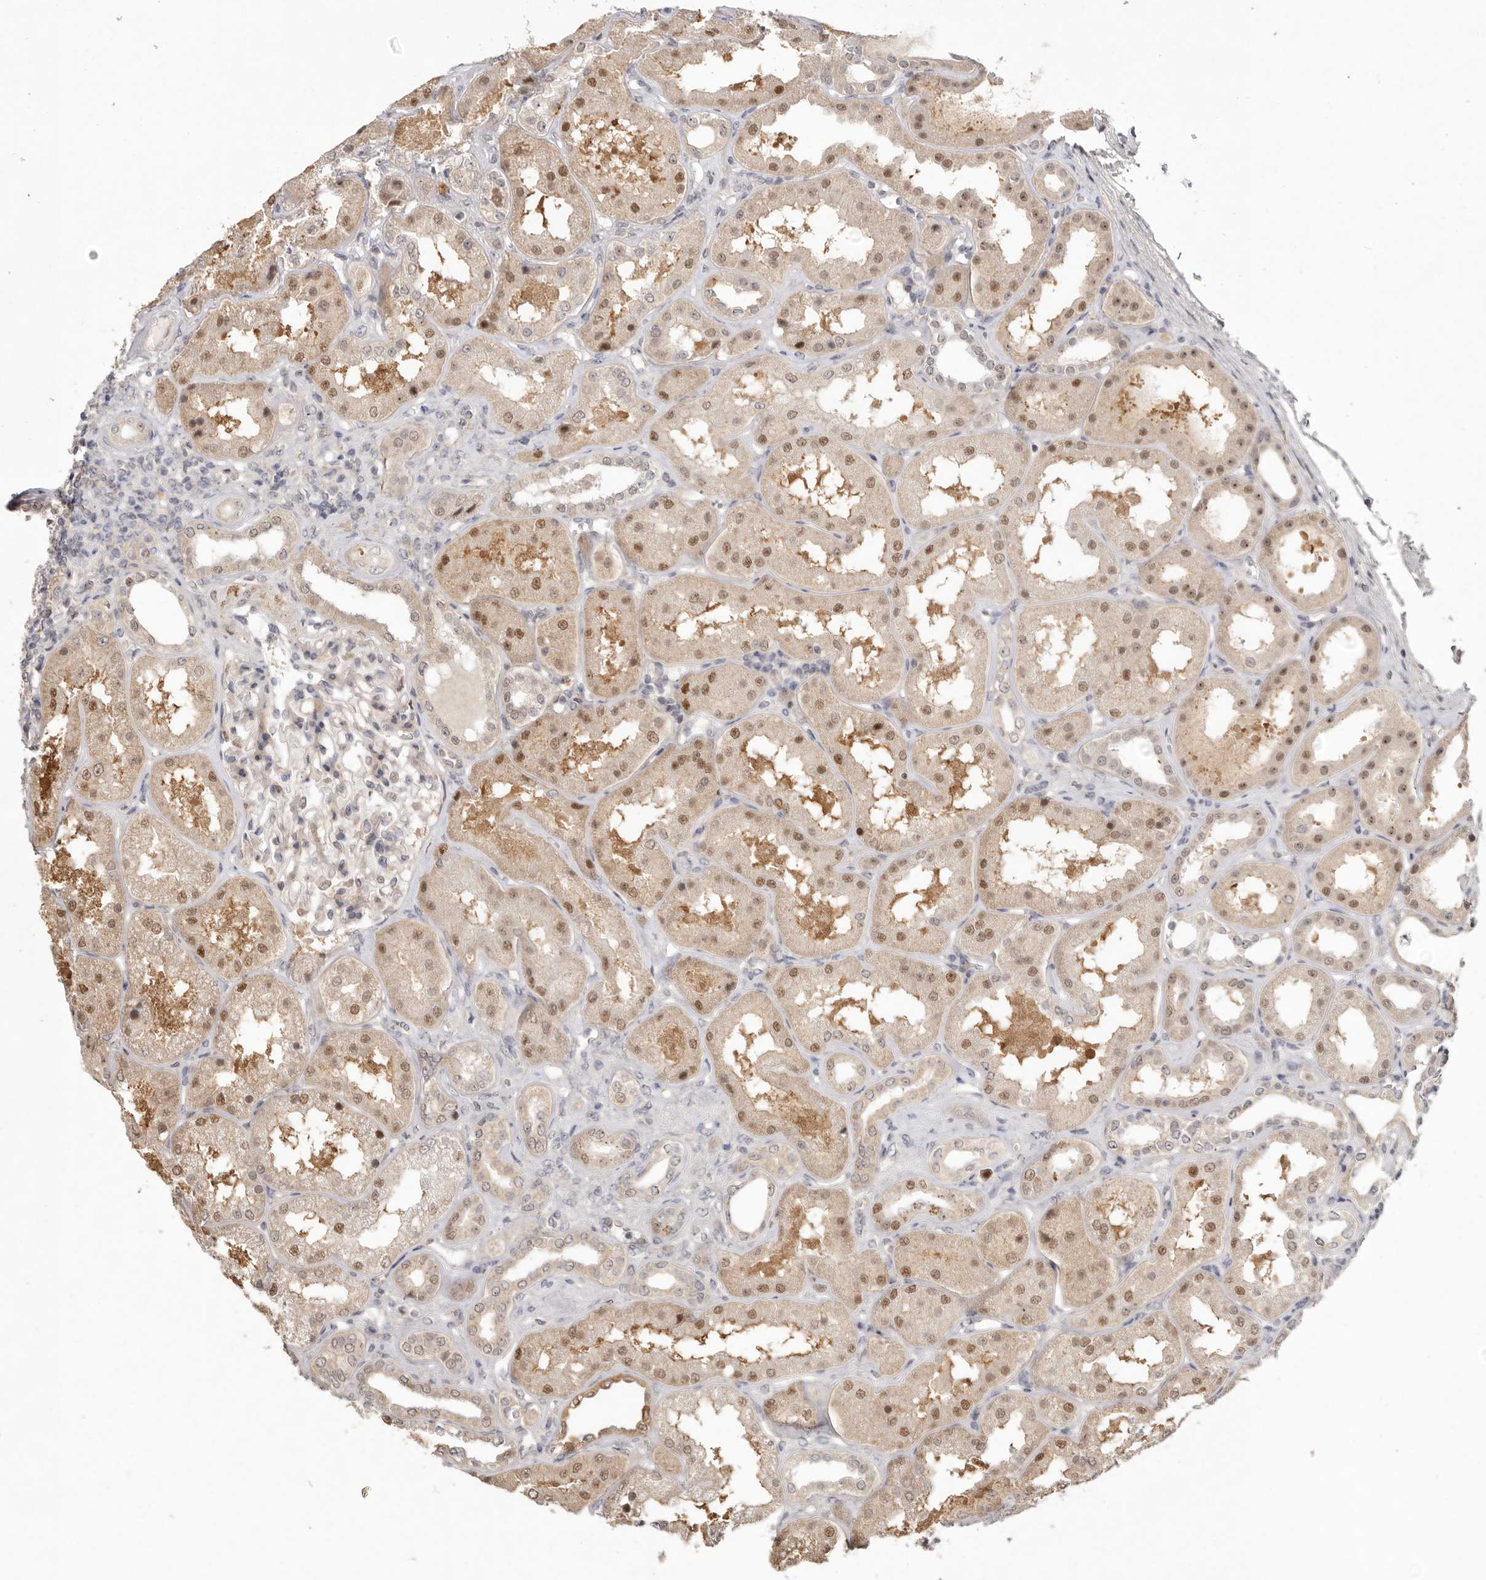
{"staining": {"intensity": "weak", "quantity": "25%-75%", "location": "nuclear"}, "tissue": "kidney", "cell_type": "Cells in glomeruli", "image_type": "normal", "snomed": [{"axis": "morphology", "description": "Normal tissue, NOS"}, {"axis": "topography", "description": "Kidney"}], "caption": "Kidney stained with immunohistochemistry reveals weak nuclear expression in about 25%-75% of cells in glomeruli. (Stains: DAB (3,3'-diaminobenzidine) in brown, nuclei in blue, Microscopy: brightfield microscopy at high magnification).", "gene": "TADA1", "patient": {"sex": "female", "age": 56}}